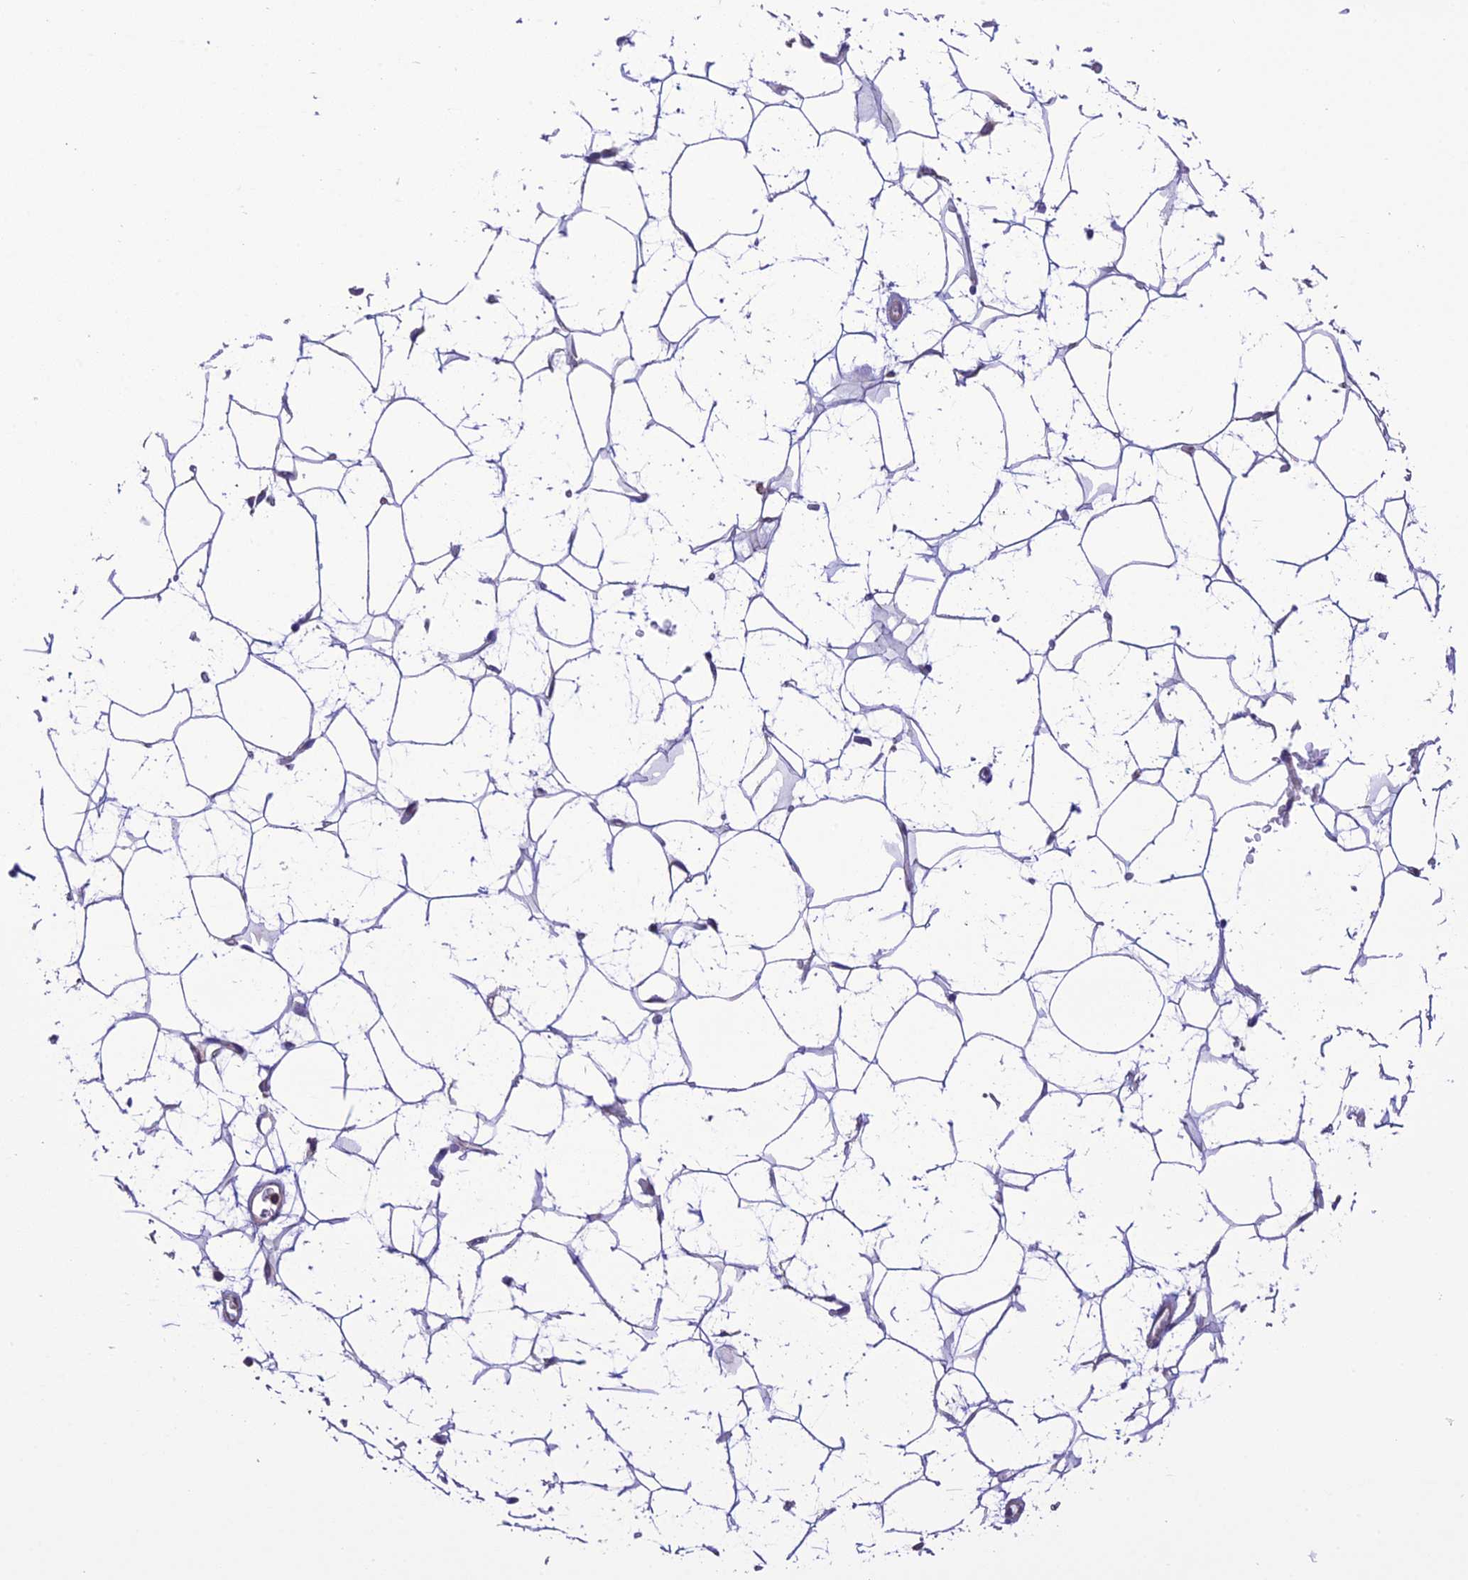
{"staining": {"intensity": "negative", "quantity": "none", "location": "none"}, "tissue": "adipose tissue", "cell_type": "Adipocytes", "image_type": "normal", "snomed": [{"axis": "morphology", "description": "Normal tissue, NOS"}, {"axis": "topography", "description": "Breast"}], "caption": "Unremarkable adipose tissue was stained to show a protein in brown. There is no significant expression in adipocytes.", "gene": "MAP3K12", "patient": {"sex": "female", "age": 26}}